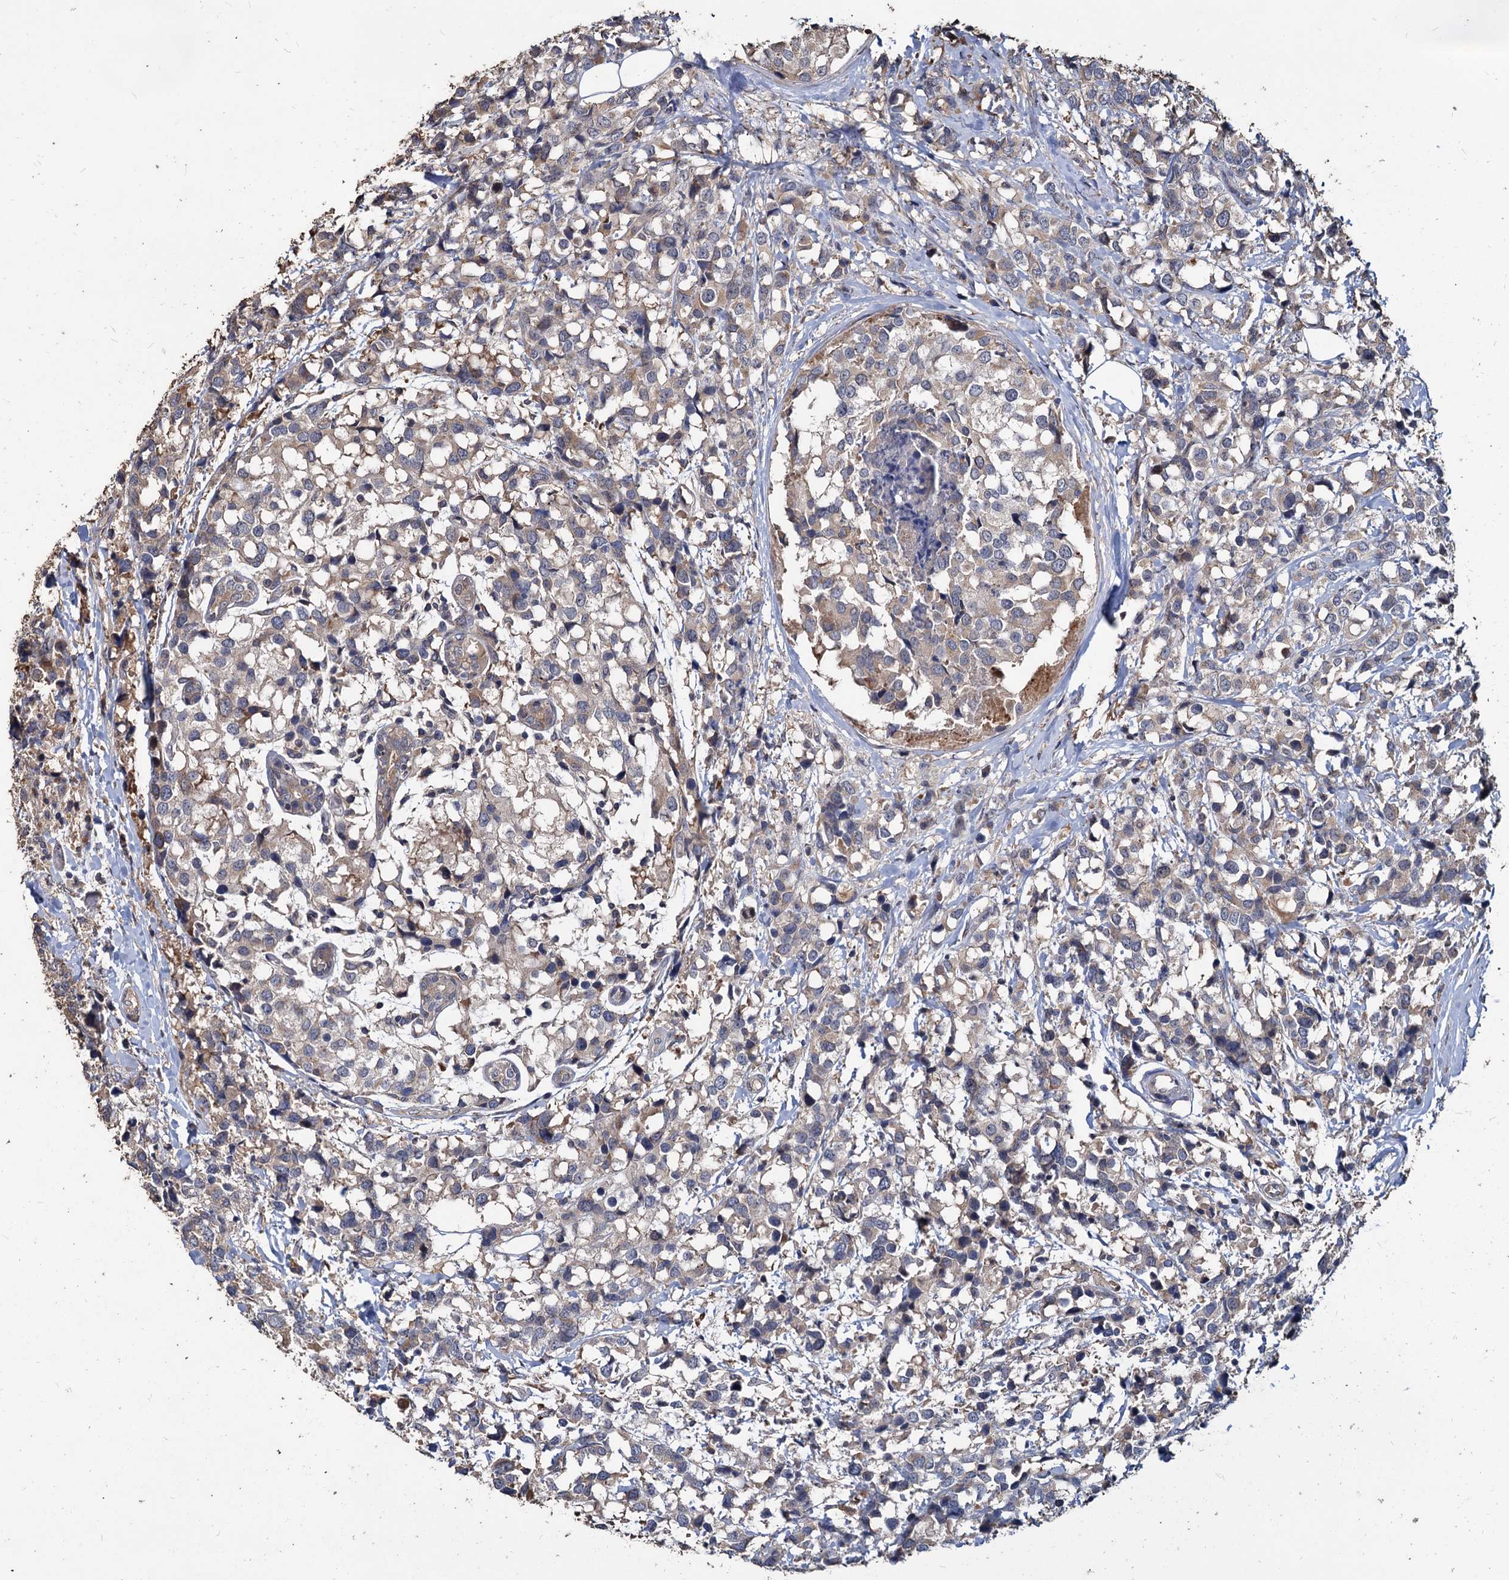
{"staining": {"intensity": "weak", "quantity": "25%-75%", "location": "cytoplasmic/membranous"}, "tissue": "breast cancer", "cell_type": "Tumor cells", "image_type": "cancer", "snomed": [{"axis": "morphology", "description": "Lobular carcinoma"}, {"axis": "topography", "description": "Breast"}], "caption": "Protein expression analysis of human breast lobular carcinoma reveals weak cytoplasmic/membranous expression in approximately 25%-75% of tumor cells. Immunohistochemistry stains the protein in brown and the nuclei are stained blue.", "gene": "DEPDC4", "patient": {"sex": "female", "age": 59}}